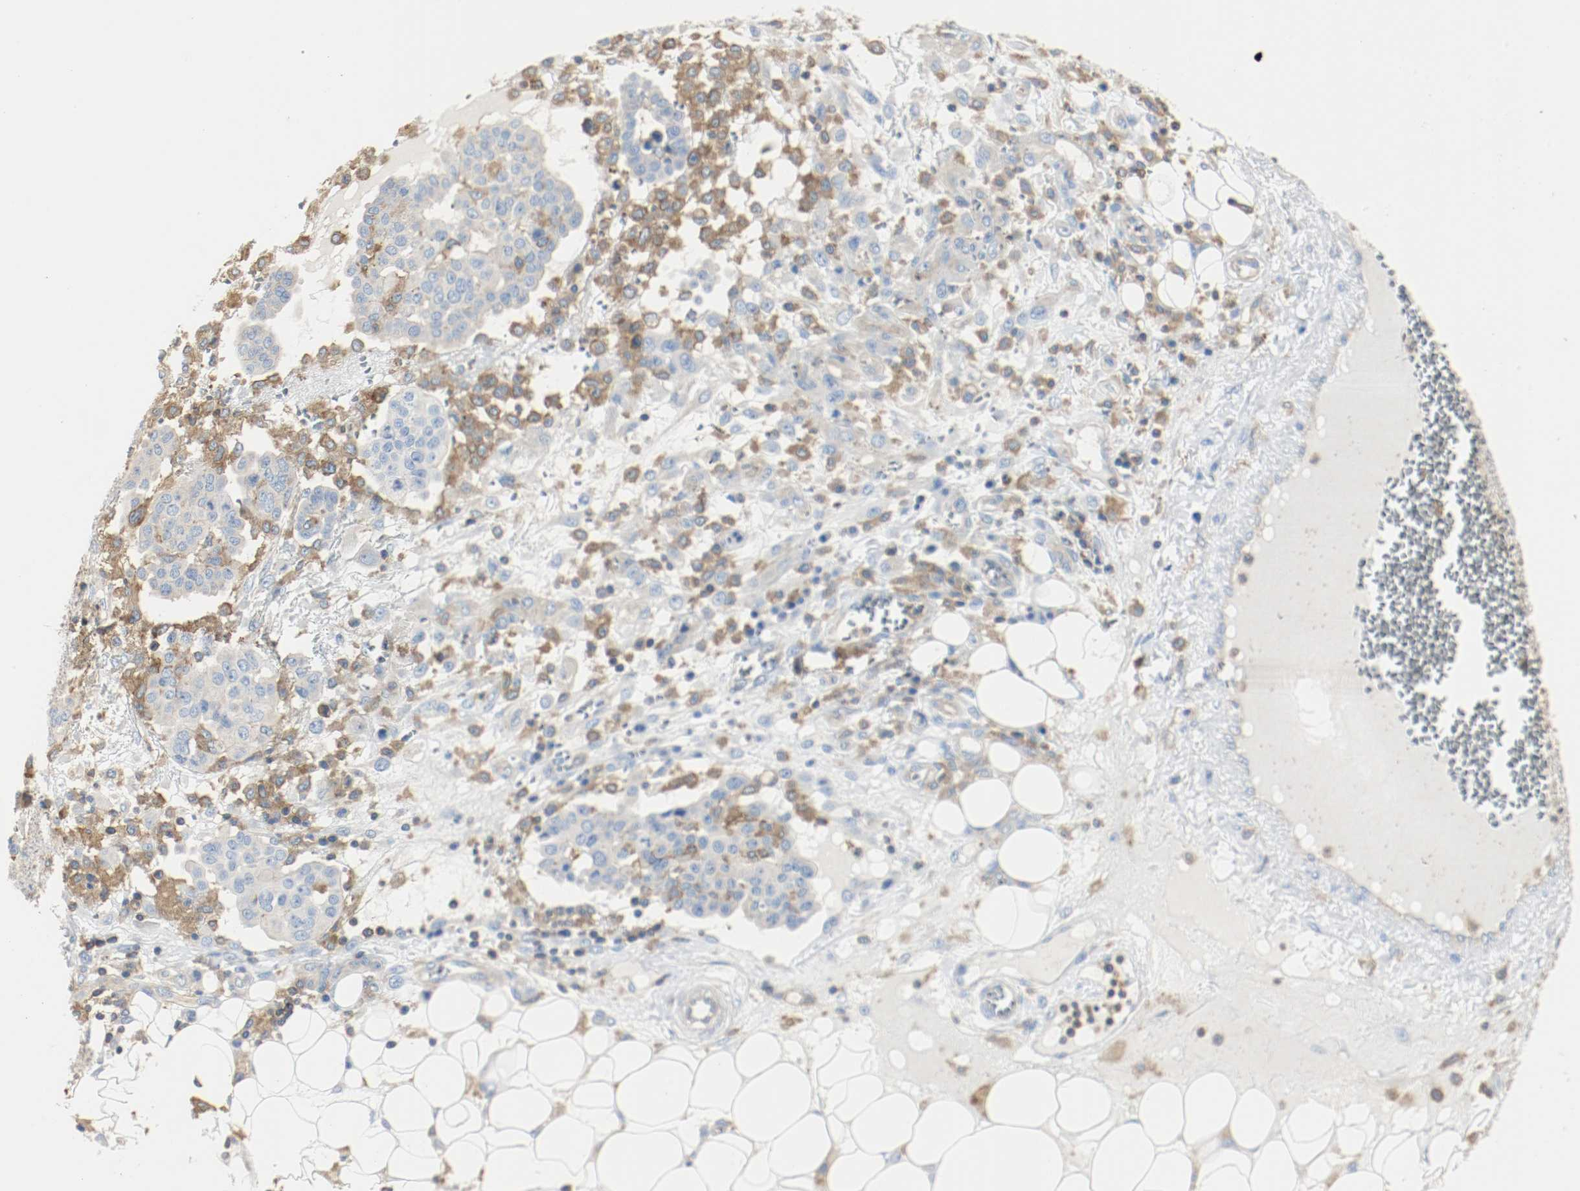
{"staining": {"intensity": "weak", "quantity": "25%-75%", "location": "cytoplasmic/membranous"}, "tissue": "ovarian cancer", "cell_type": "Tumor cells", "image_type": "cancer", "snomed": [{"axis": "morphology", "description": "Cystadenocarcinoma, serous, NOS"}, {"axis": "topography", "description": "Soft tissue"}, {"axis": "topography", "description": "Ovary"}], "caption": "Approximately 25%-75% of tumor cells in ovarian cancer (serous cystadenocarcinoma) exhibit weak cytoplasmic/membranous protein expression as visualized by brown immunohistochemical staining.", "gene": "ARPC1B", "patient": {"sex": "female", "age": 57}}